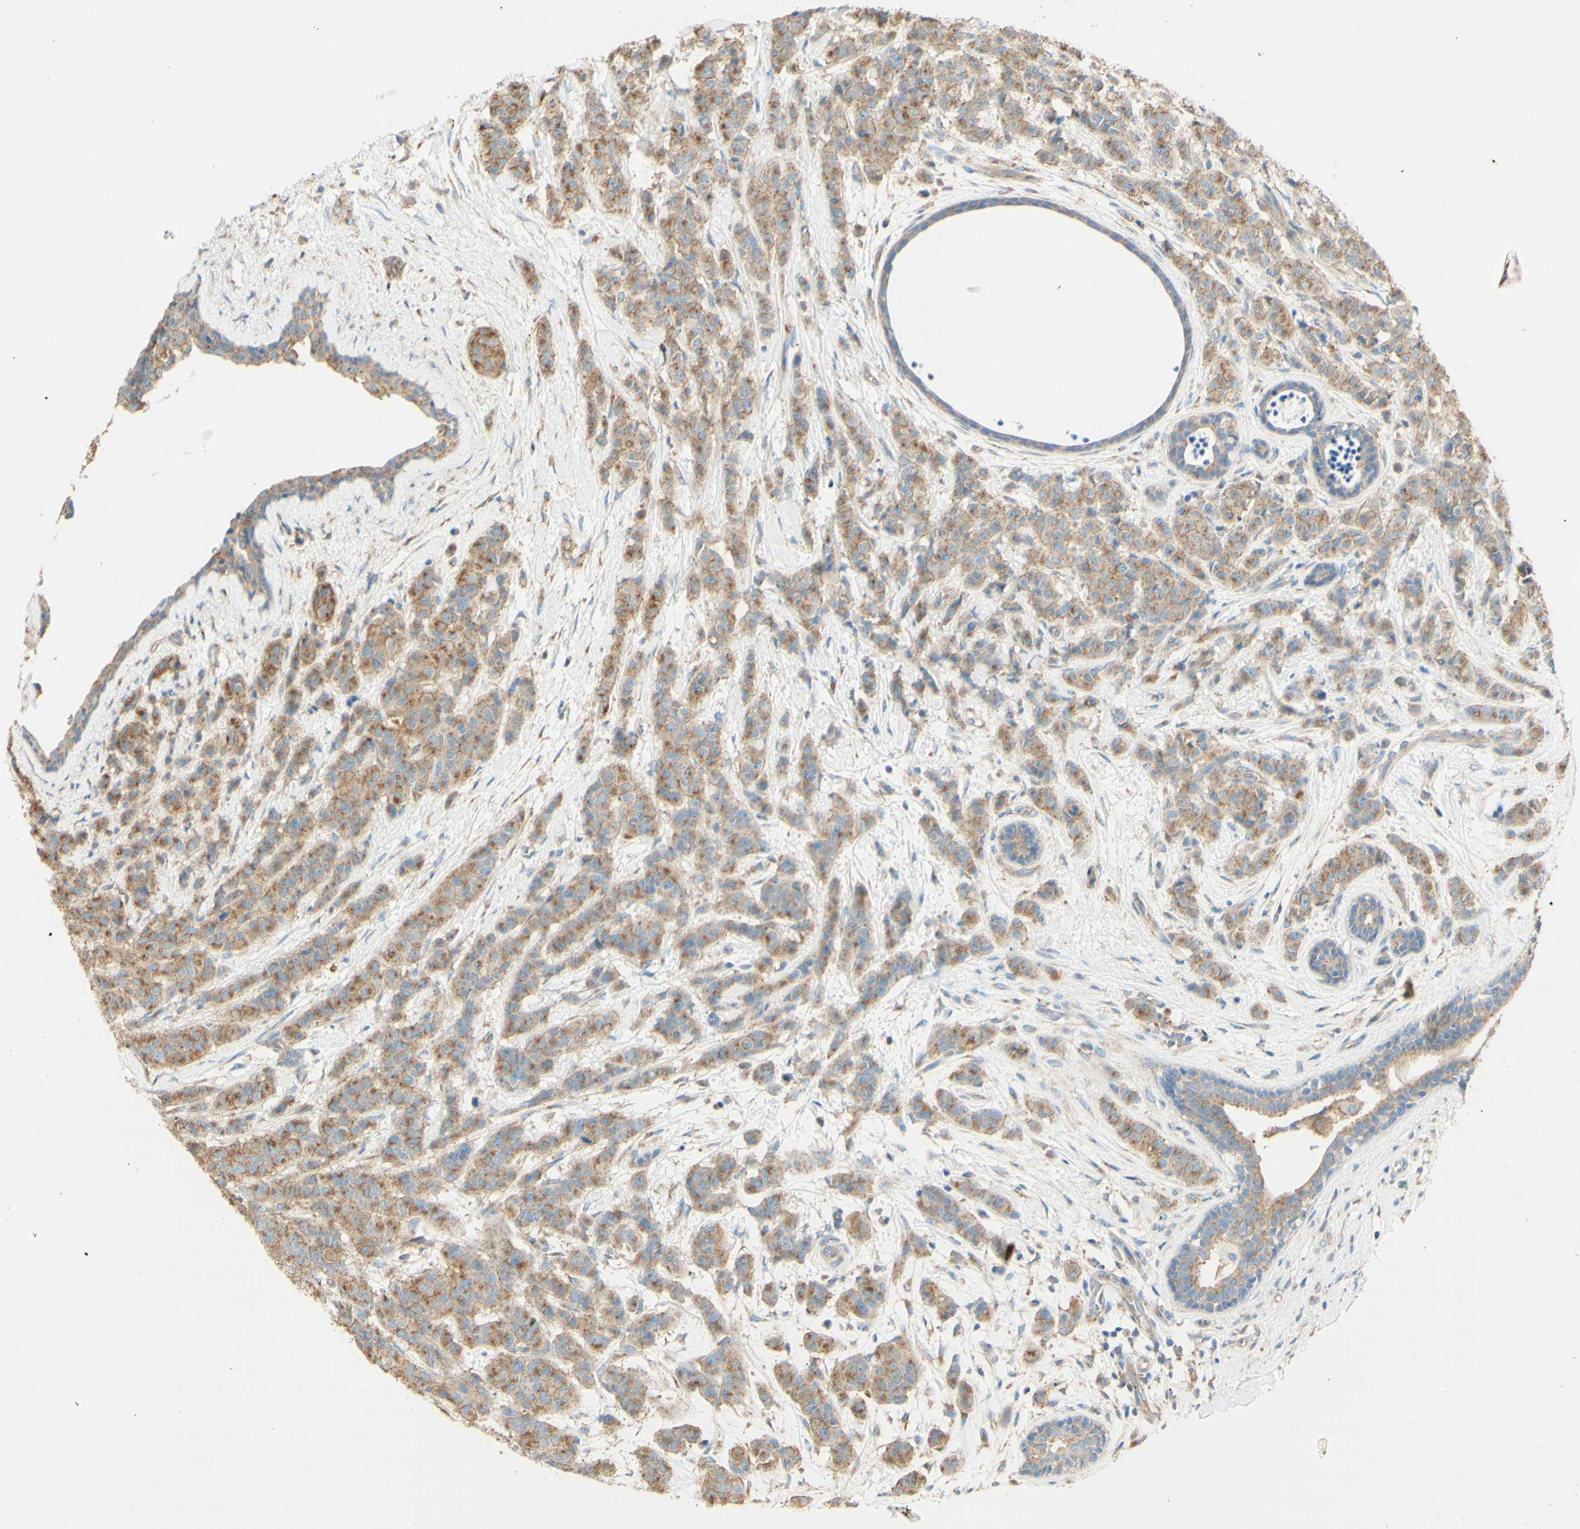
{"staining": {"intensity": "moderate", "quantity": ">75%", "location": "cytoplasmic/membranous"}, "tissue": "breast cancer", "cell_type": "Tumor cells", "image_type": "cancer", "snomed": [{"axis": "morphology", "description": "Normal tissue, NOS"}, {"axis": "morphology", "description": "Duct carcinoma"}, {"axis": "topography", "description": "Breast"}], "caption": "Breast cancer (infiltrating ductal carcinoma) tissue displays moderate cytoplasmic/membranous expression in about >75% of tumor cells, visualized by immunohistochemistry.", "gene": "CLTC", "patient": {"sex": "female", "age": 40}}